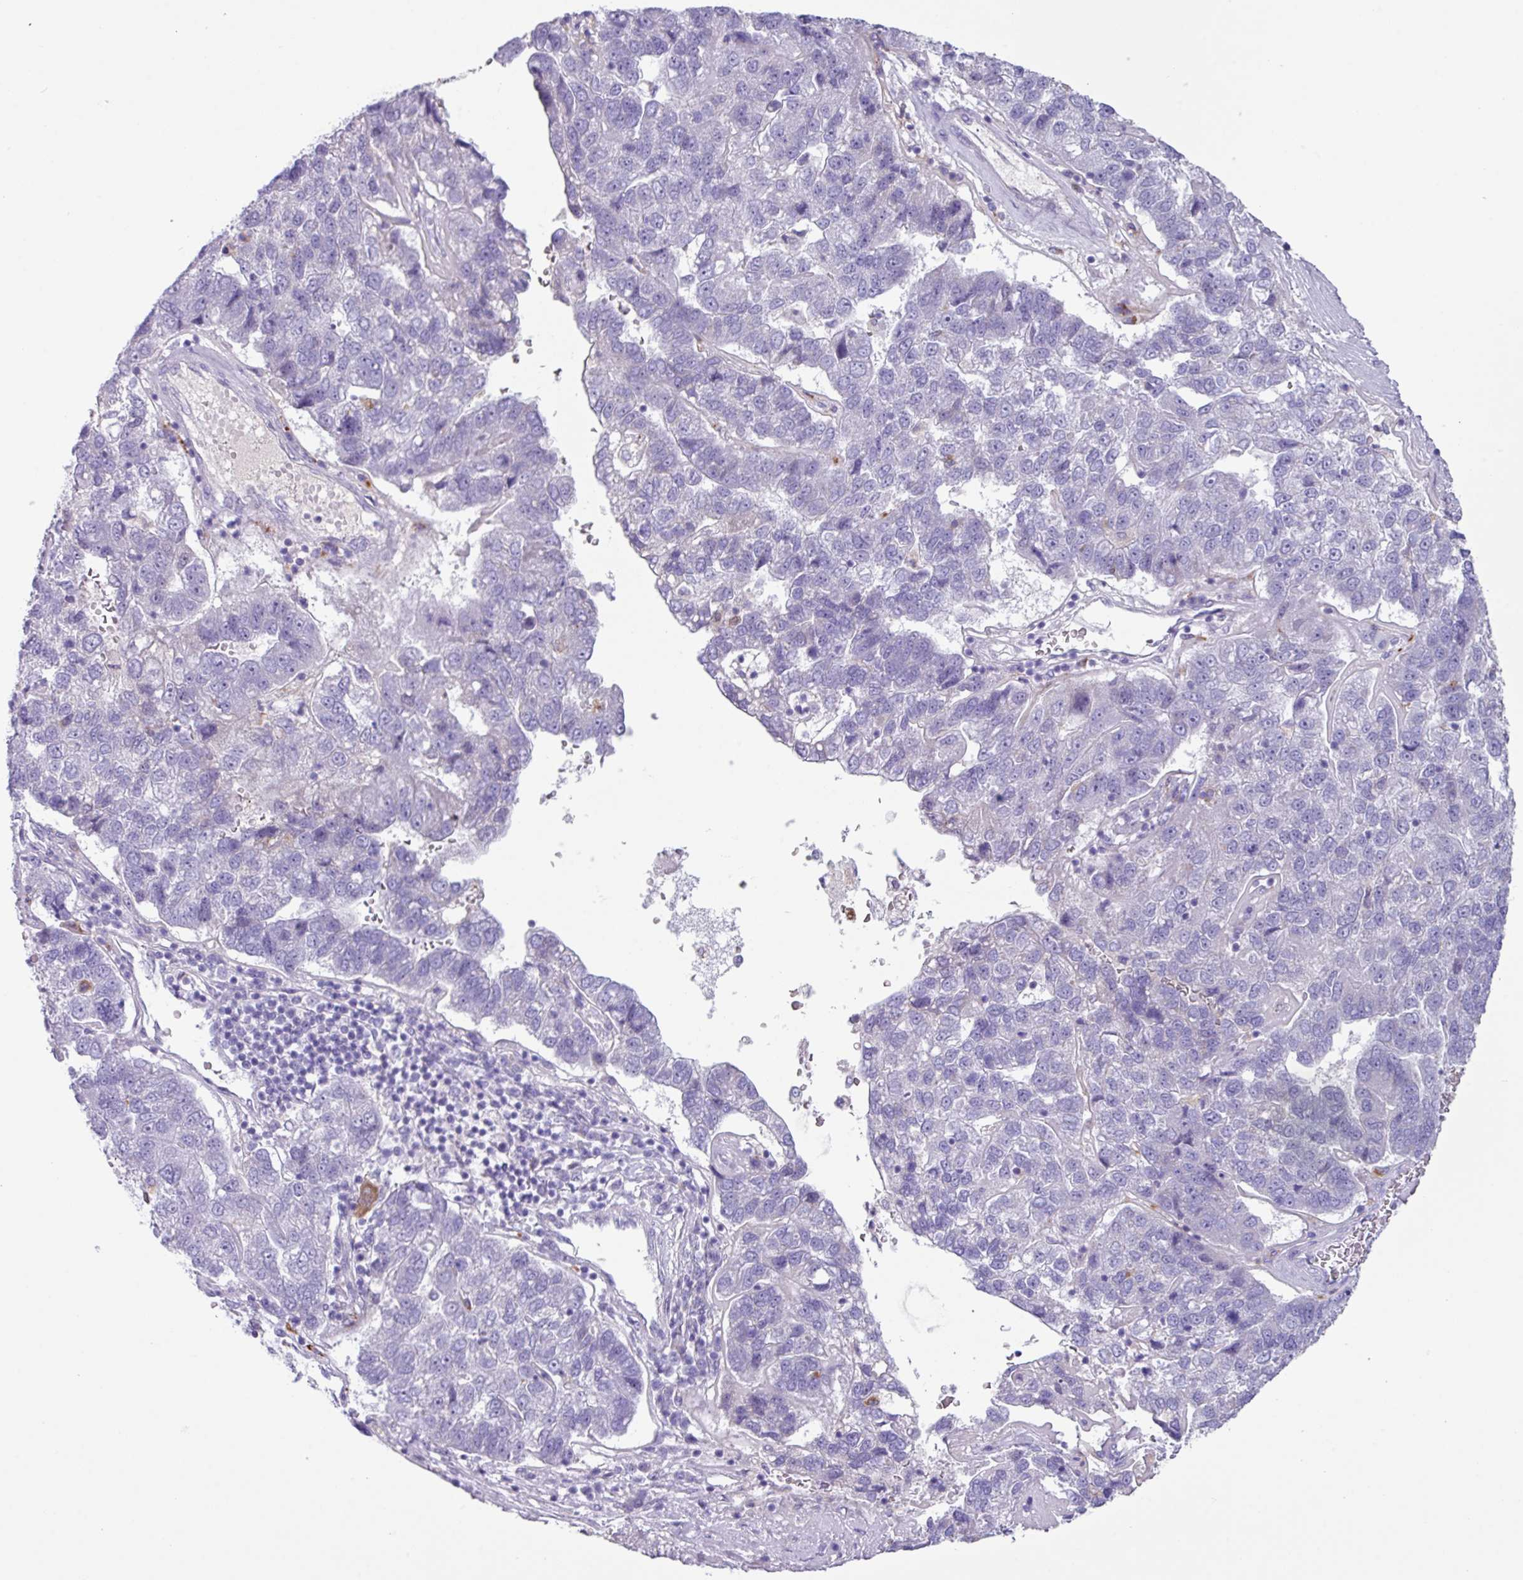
{"staining": {"intensity": "negative", "quantity": "none", "location": "none"}, "tissue": "pancreatic cancer", "cell_type": "Tumor cells", "image_type": "cancer", "snomed": [{"axis": "morphology", "description": "Adenocarcinoma, NOS"}, {"axis": "topography", "description": "Pancreas"}], "caption": "The photomicrograph exhibits no significant positivity in tumor cells of pancreatic adenocarcinoma.", "gene": "ZNF524", "patient": {"sex": "female", "age": 61}}